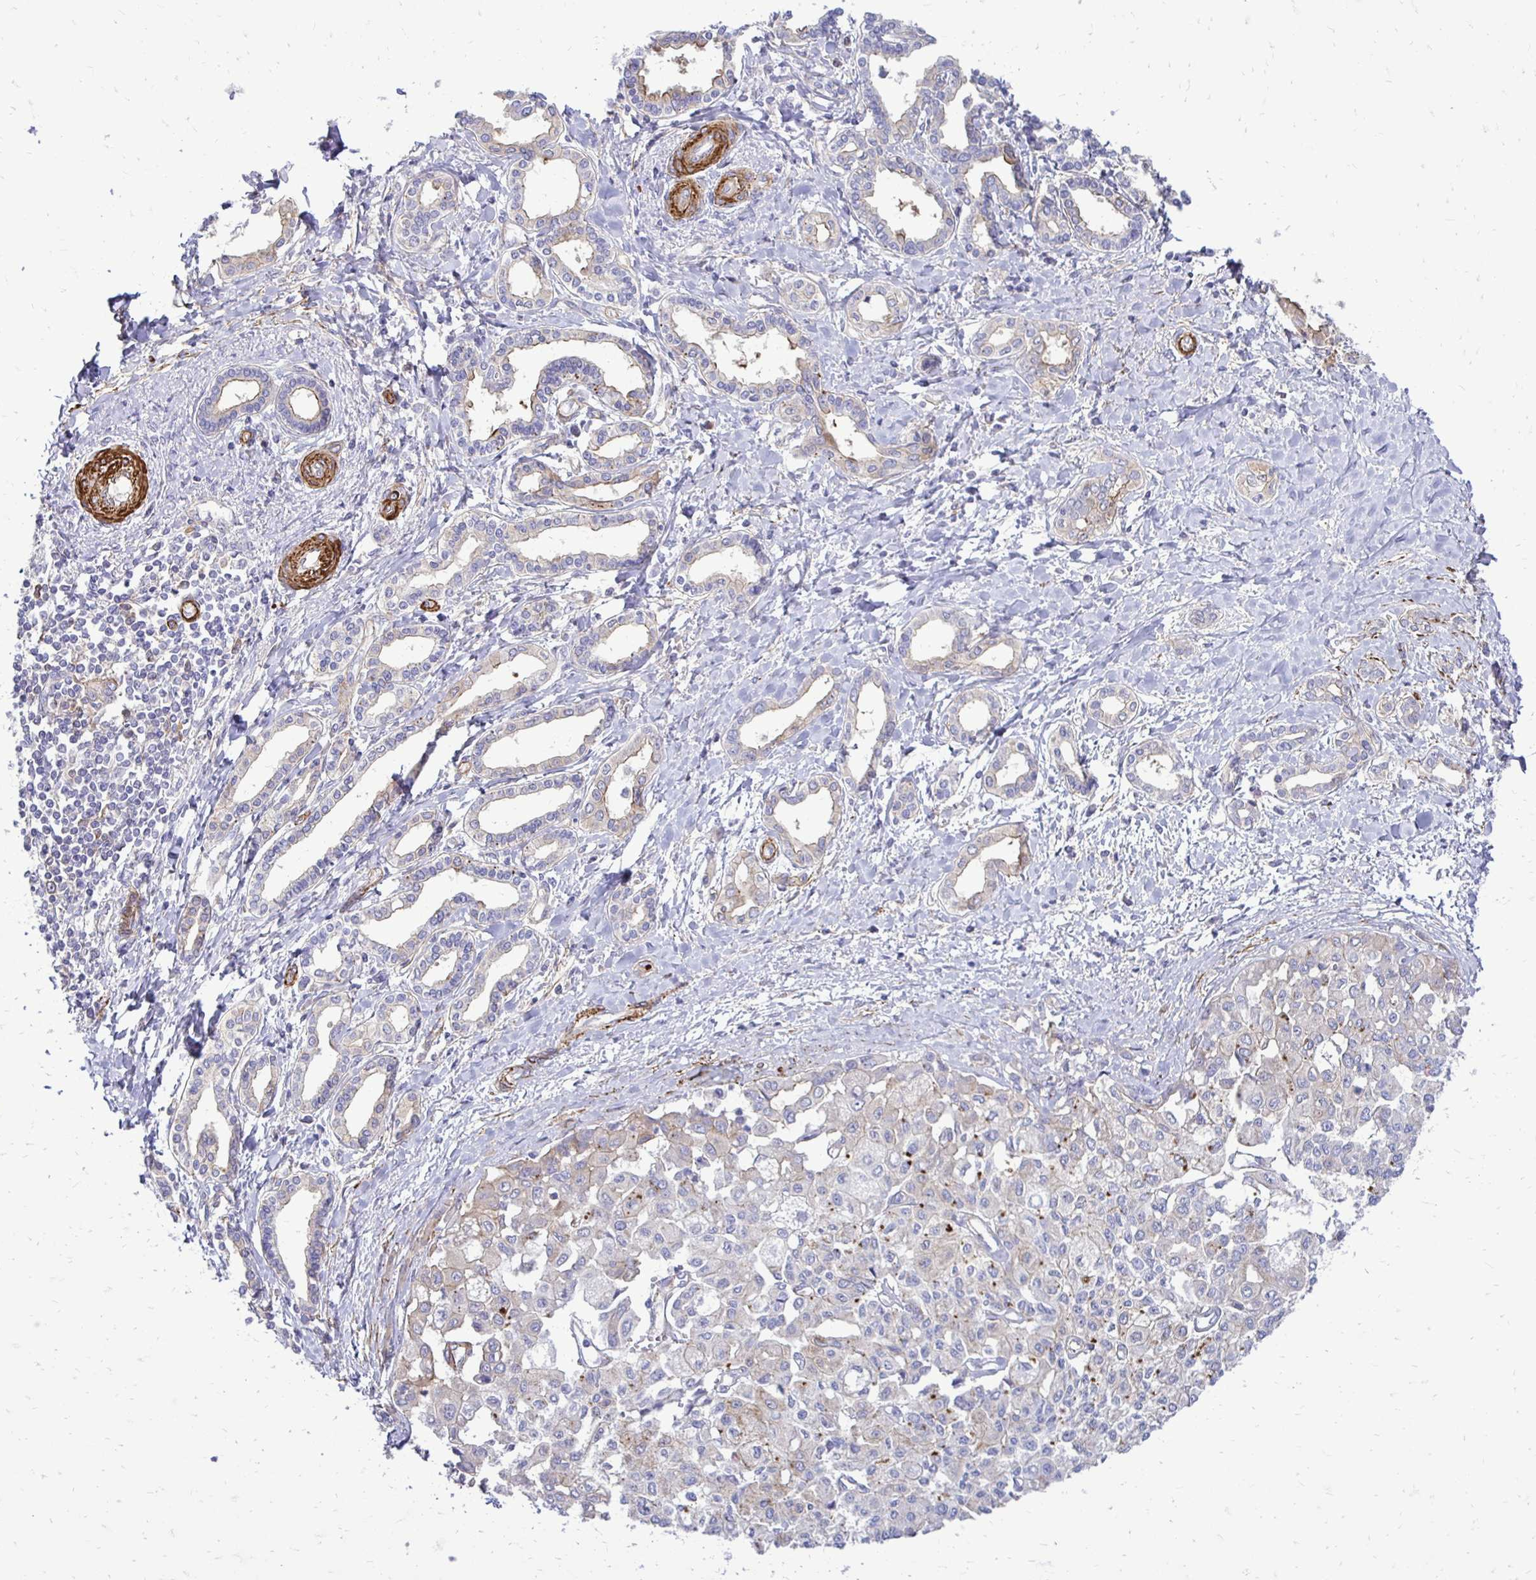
{"staining": {"intensity": "weak", "quantity": "<25%", "location": "cytoplasmic/membranous"}, "tissue": "liver cancer", "cell_type": "Tumor cells", "image_type": "cancer", "snomed": [{"axis": "morphology", "description": "Cholangiocarcinoma"}, {"axis": "topography", "description": "Liver"}], "caption": "This is a micrograph of immunohistochemistry staining of liver cancer, which shows no expression in tumor cells. (Immunohistochemistry, brightfield microscopy, high magnification).", "gene": "CTPS1", "patient": {"sex": "female", "age": 77}}